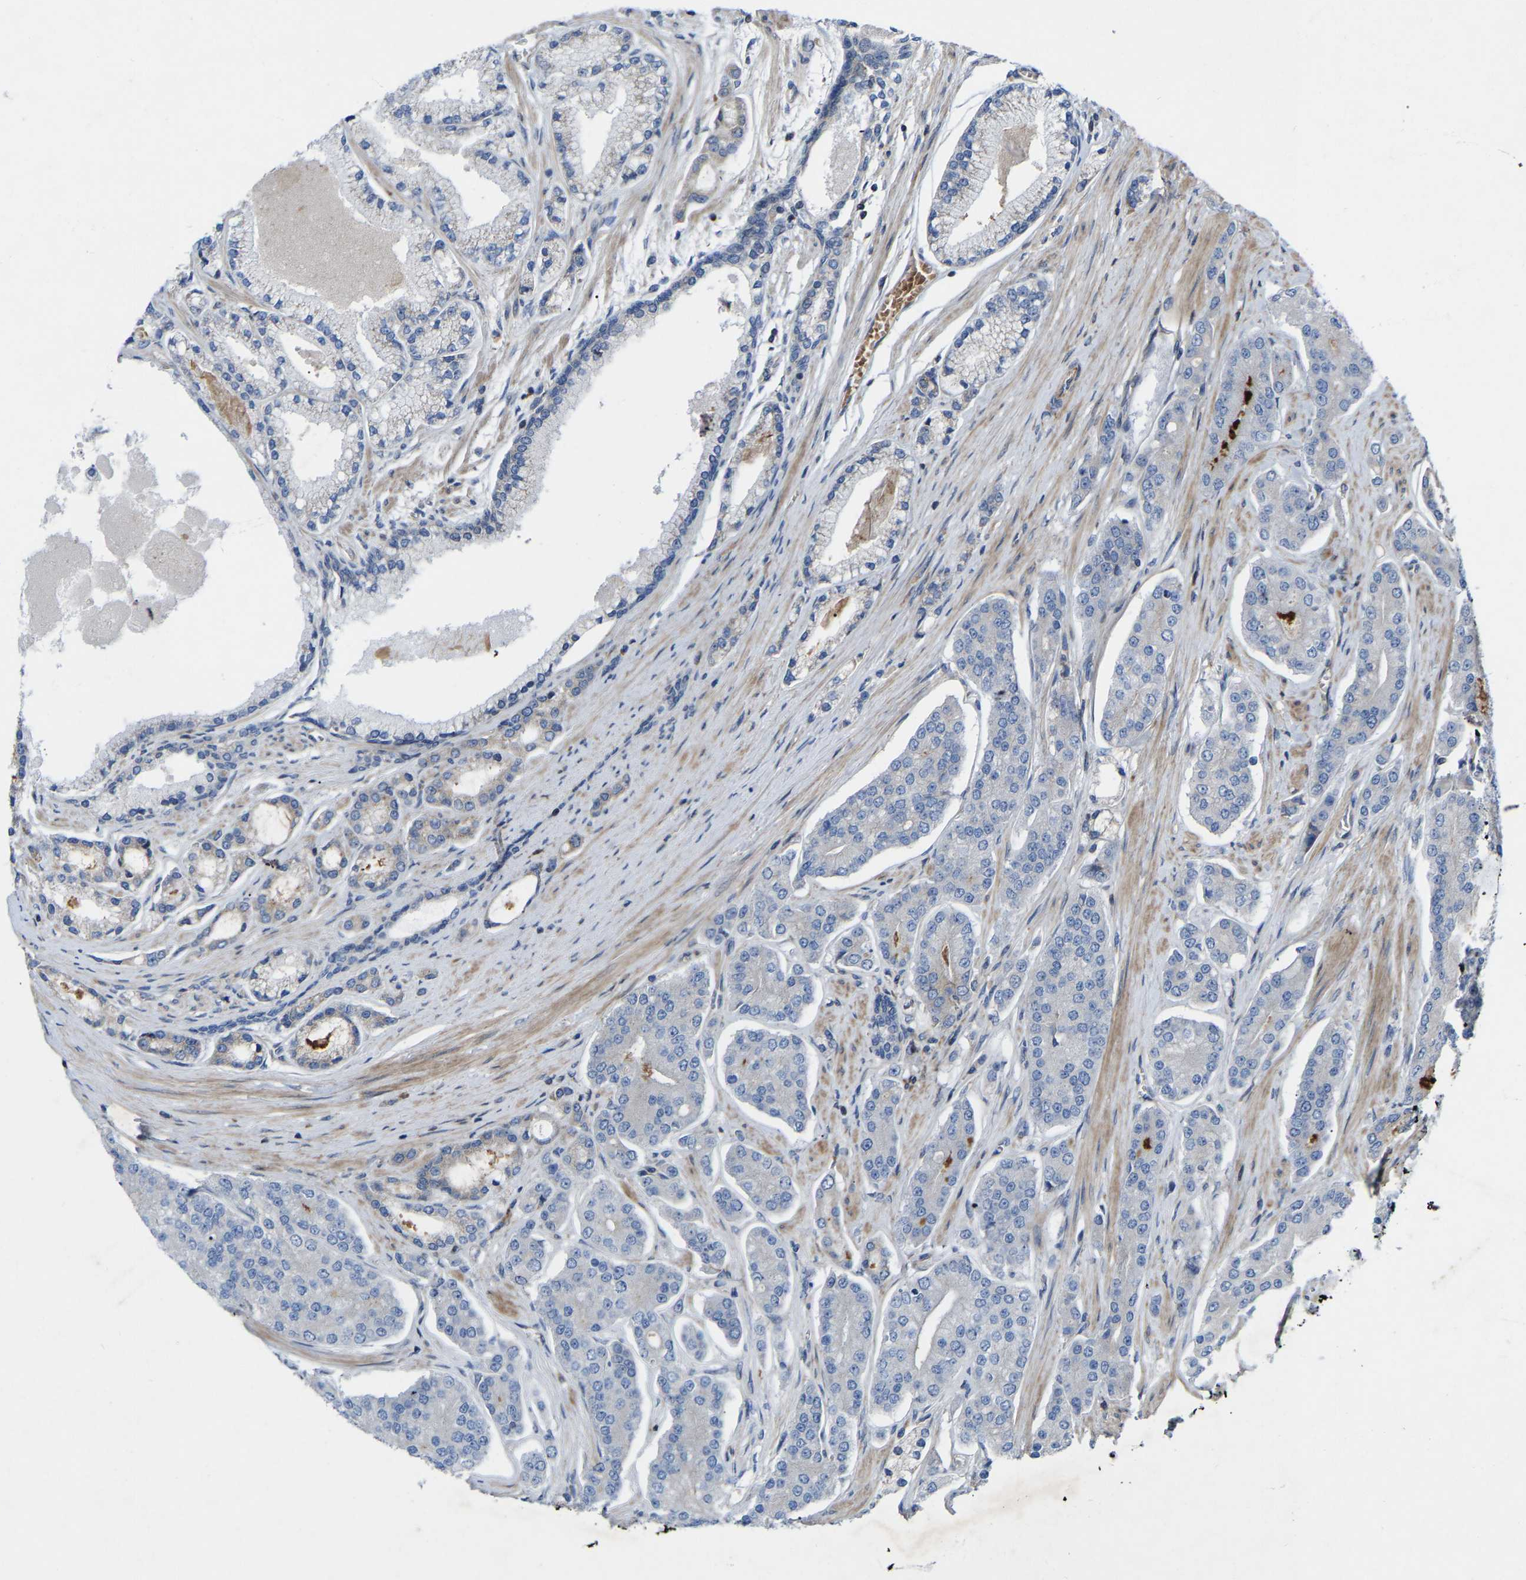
{"staining": {"intensity": "negative", "quantity": "none", "location": "none"}, "tissue": "prostate cancer", "cell_type": "Tumor cells", "image_type": "cancer", "snomed": [{"axis": "morphology", "description": "Adenocarcinoma, High grade"}, {"axis": "topography", "description": "Prostate"}], "caption": "Protein analysis of prostate cancer (high-grade adenocarcinoma) displays no significant positivity in tumor cells.", "gene": "TOR1B", "patient": {"sex": "male", "age": 71}}